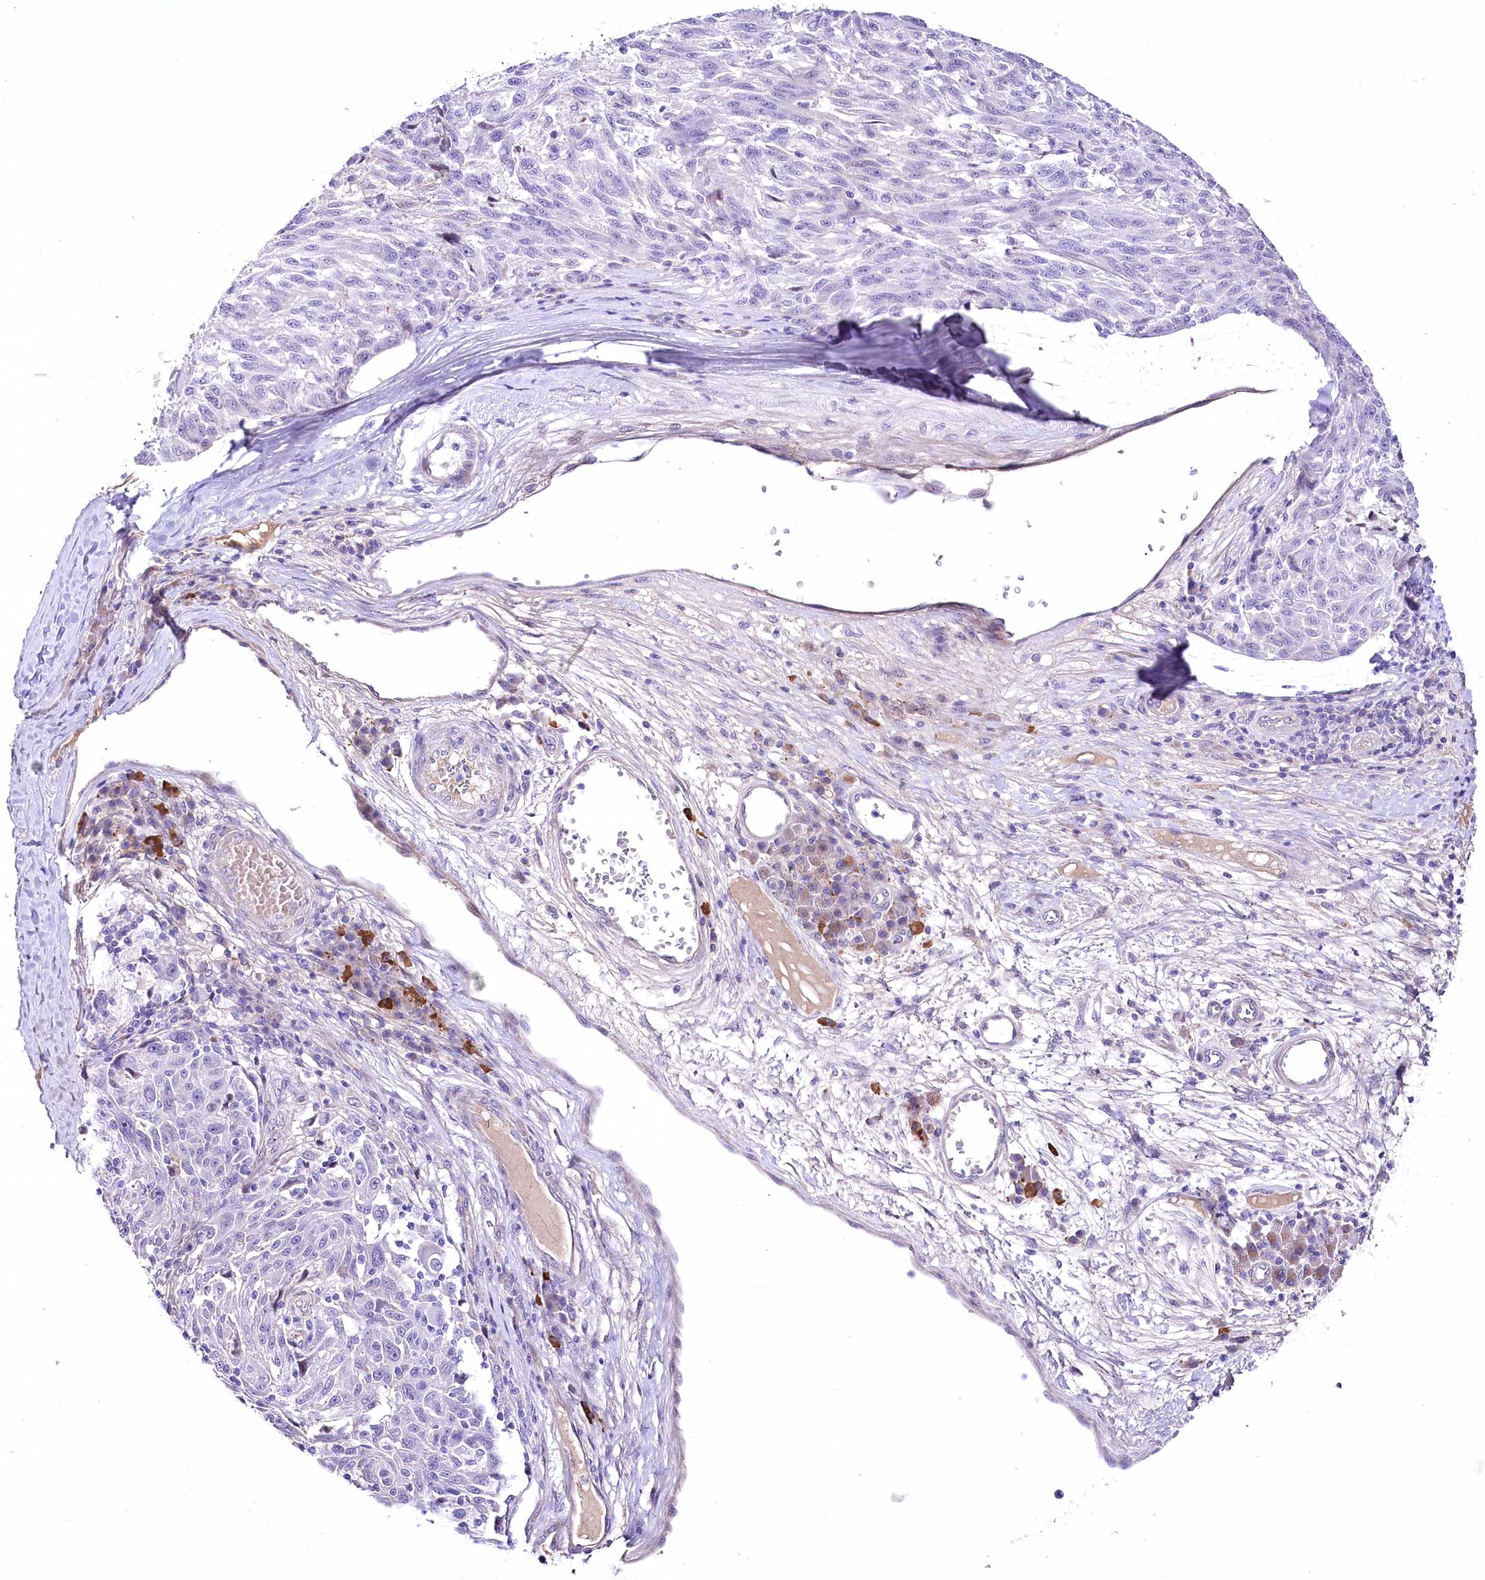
{"staining": {"intensity": "negative", "quantity": "none", "location": "none"}, "tissue": "melanoma", "cell_type": "Tumor cells", "image_type": "cancer", "snomed": [{"axis": "morphology", "description": "Malignant melanoma, NOS"}, {"axis": "topography", "description": "Skin"}], "caption": "Human melanoma stained for a protein using IHC reveals no positivity in tumor cells.", "gene": "CEP164", "patient": {"sex": "male", "age": 53}}